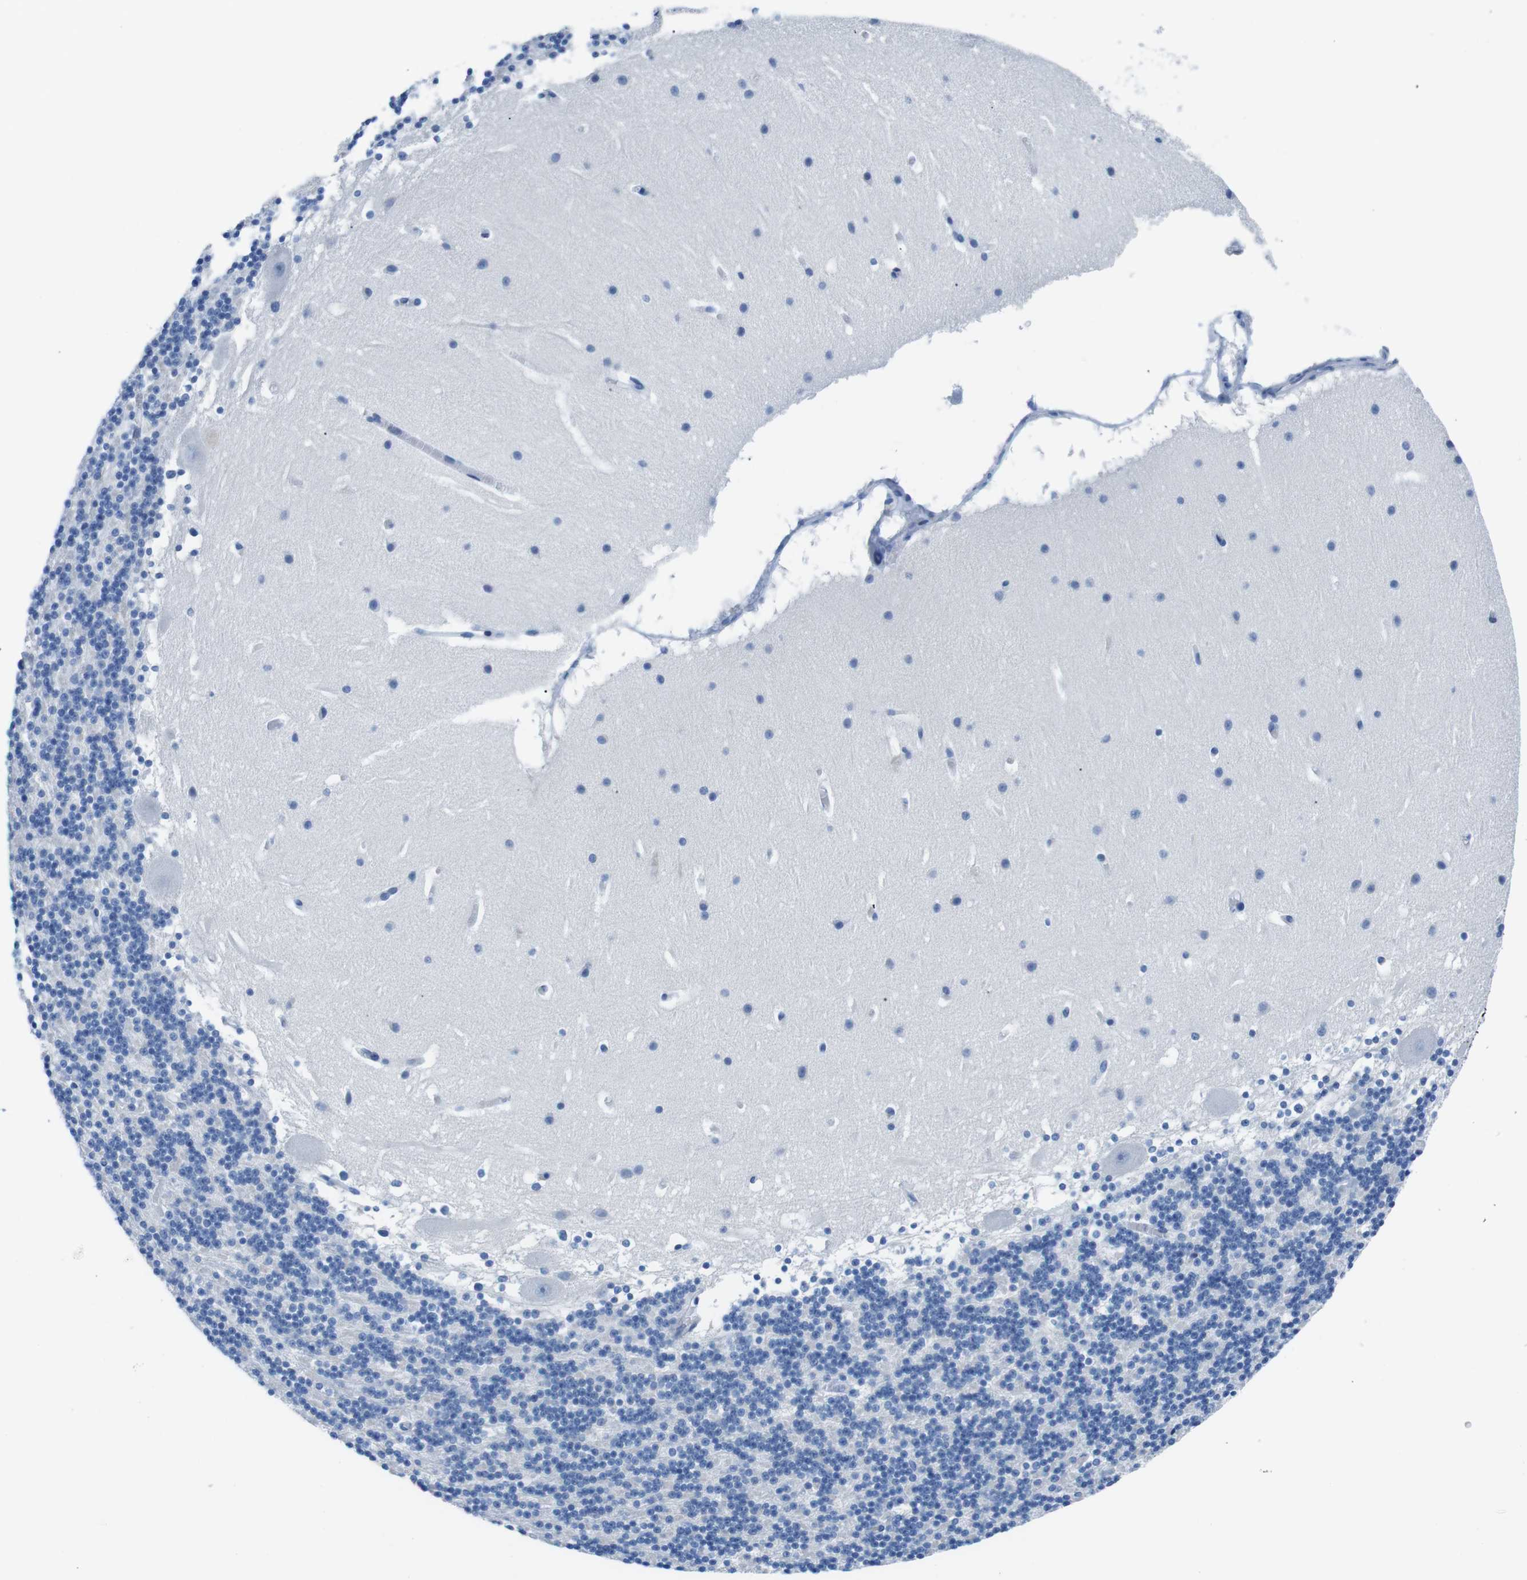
{"staining": {"intensity": "negative", "quantity": "none", "location": "none"}, "tissue": "cerebellum", "cell_type": "Cells in granular layer", "image_type": "normal", "snomed": [{"axis": "morphology", "description": "Normal tissue, NOS"}, {"axis": "topography", "description": "Cerebellum"}], "caption": "Immunohistochemical staining of benign human cerebellum reveals no significant expression in cells in granular layer. (Stains: DAB (3,3'-diaminobenzidine) immunohistochemistry (IHC) with hematoxylin counter stain, Microscopy: brightfield microscopy at high magnification).", "gene": "MUC2", "patient": {"sex": "male", "age": 45}}